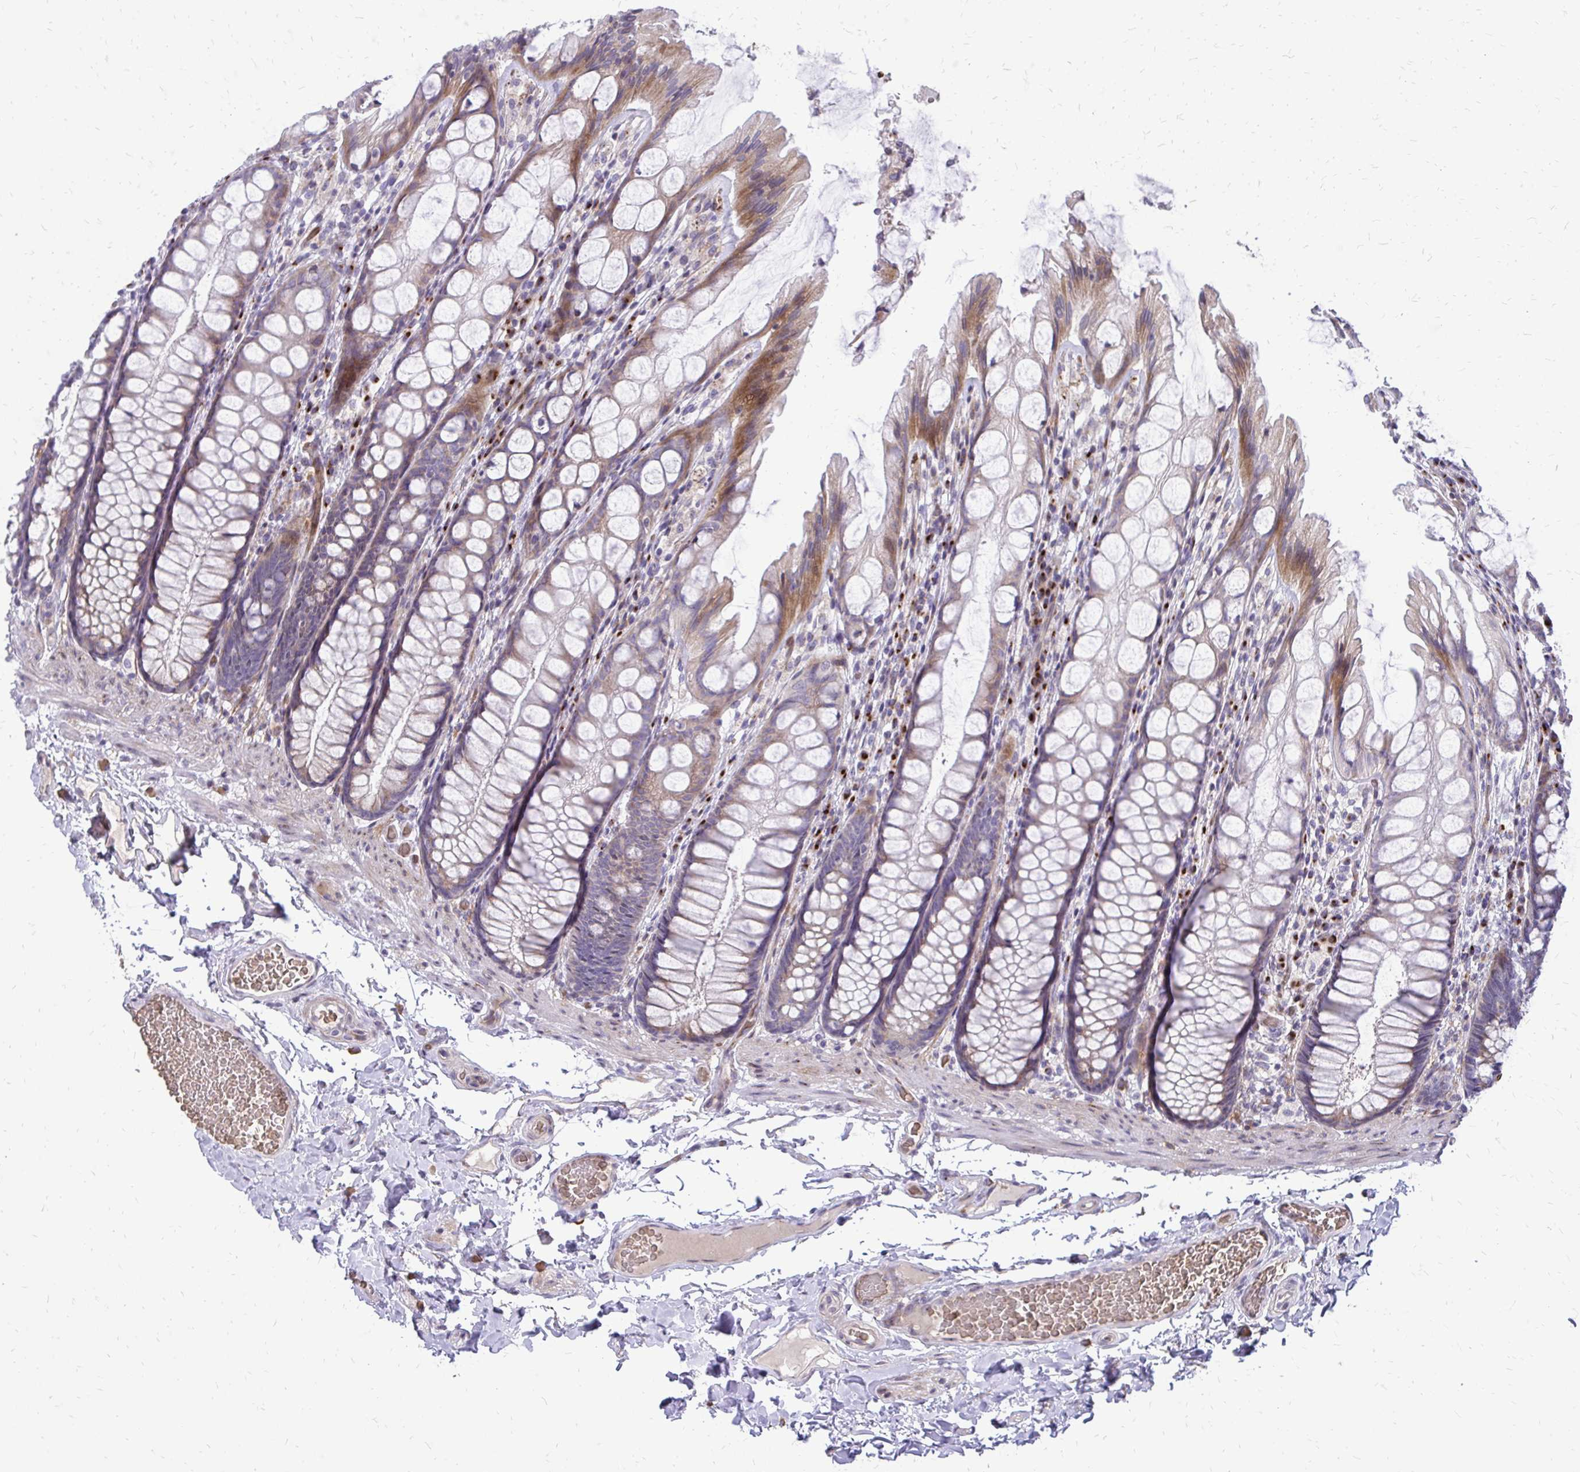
{"staining": {"intensity": "negative", "quantity": "none", "location": "none"}, "tissue": "colon", "cell_type": "Endothelial cells", "image_type": "normal", "snomed": [{"axis": "morphology", "description": "Normal tissue, NOS"}, {"axis": "topography", "description": "Colon"}], "caption": "The micrograph reveals no significant staining in endothelial cells of colon. (DAB immunohistochemistry with hematoxylin counter stain).", "gene": "FUNDC2", "patient": {"sex": "male", "age": 47}}